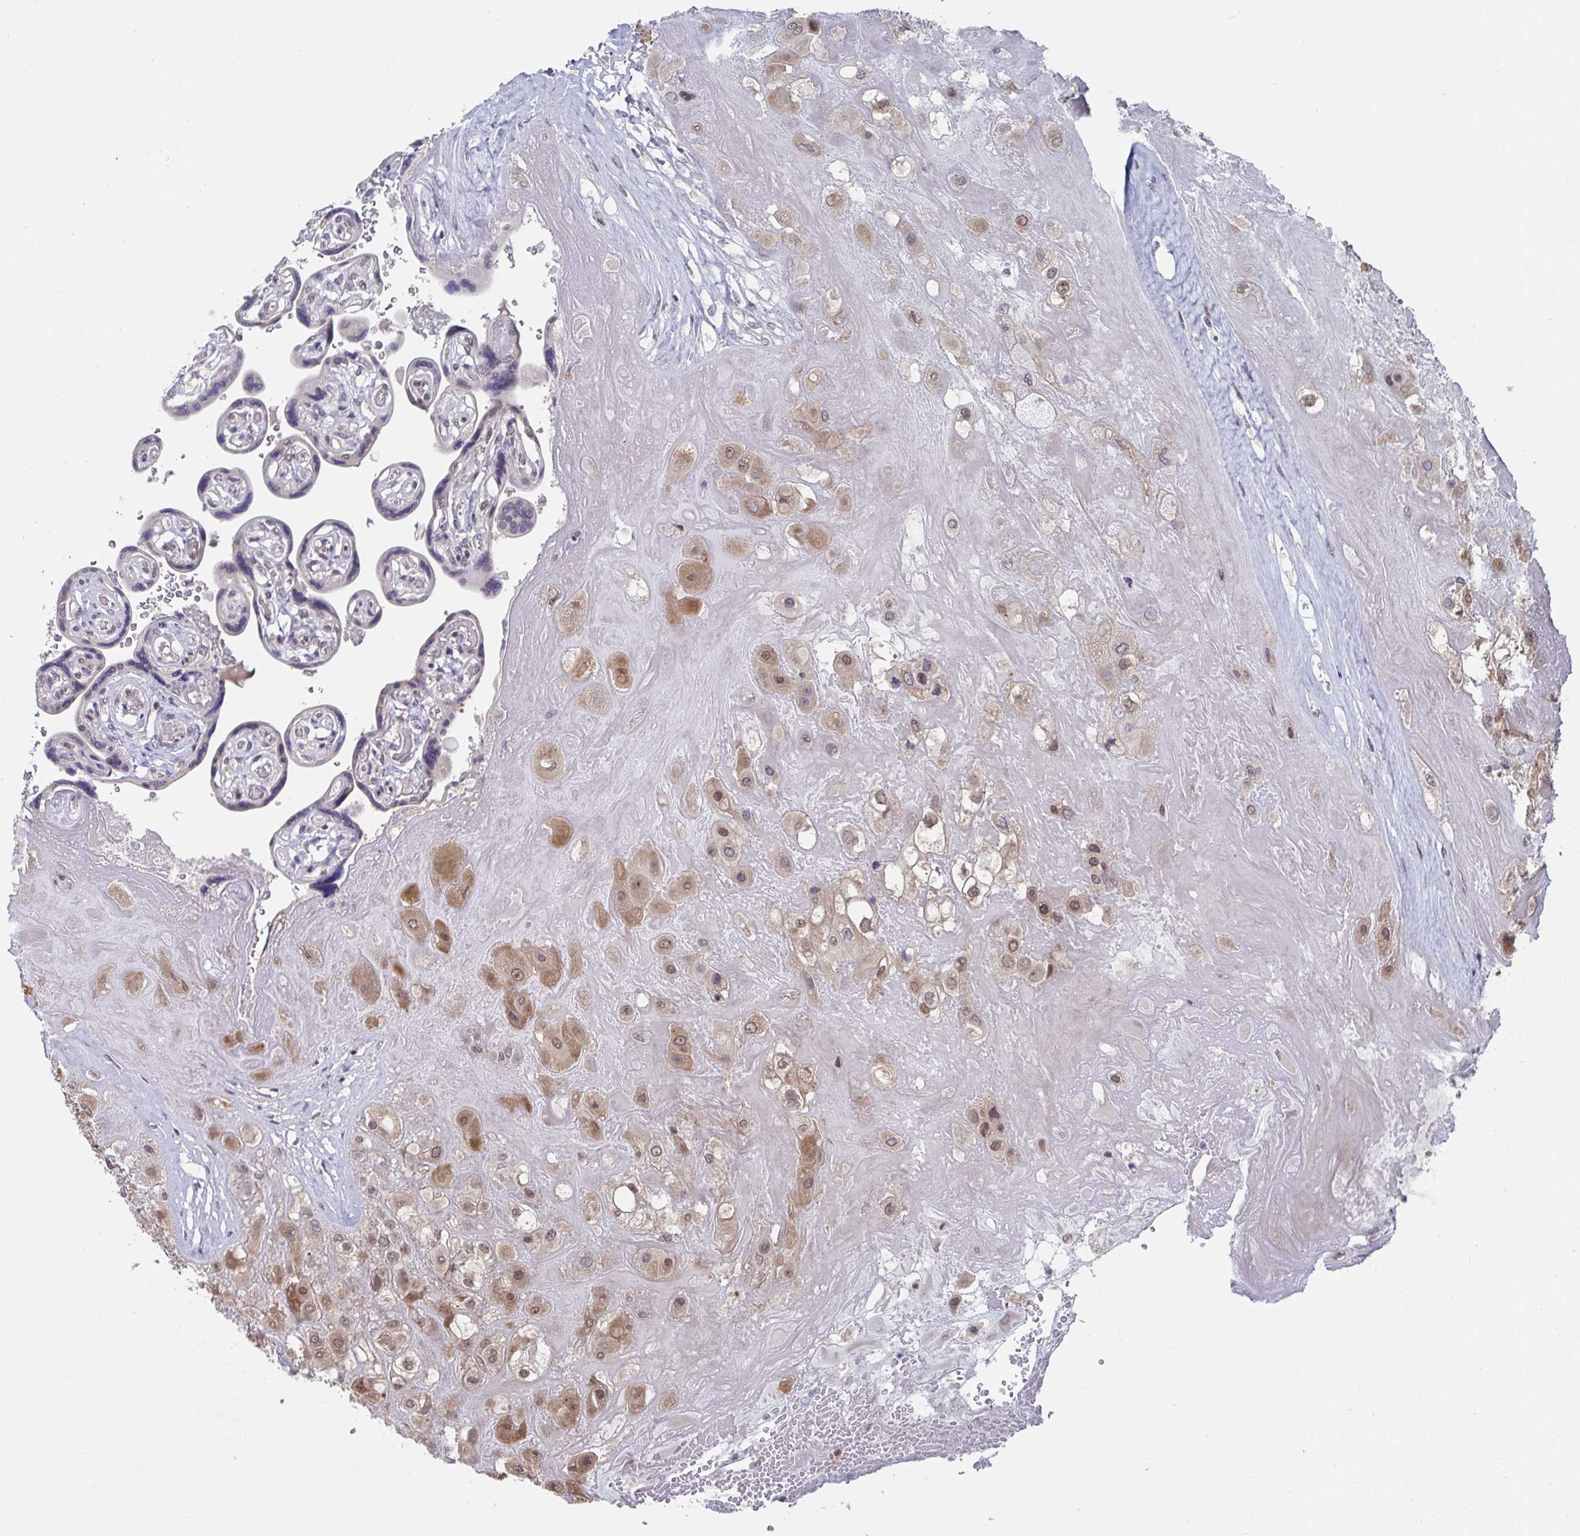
{"staining": {"intensity": "moderate", "quantity": ">75%", "location": "cytoplasmic/membranous,nuclear"}, "tissue": "placenta", "cell_type": "Decidual cells", "image_type": "normal", "snomed": [{"axis": "morphology", "description": "Normal tissue, NOS"}, {"axis": "topography", "description": "Placenta"}], "caption": "IHC micrograph of normal placenta: human placenta stained using immunohistochemistry shows medium levels of moderate protein expression localized specifically in the cytoplasmic/membranous,nuclear of decidual cells, appearing as a cytoplasmic/membranous,nuclear brown color.", "gene": "JMJD1C", "patient": {"sex": "female", "age": 32}}